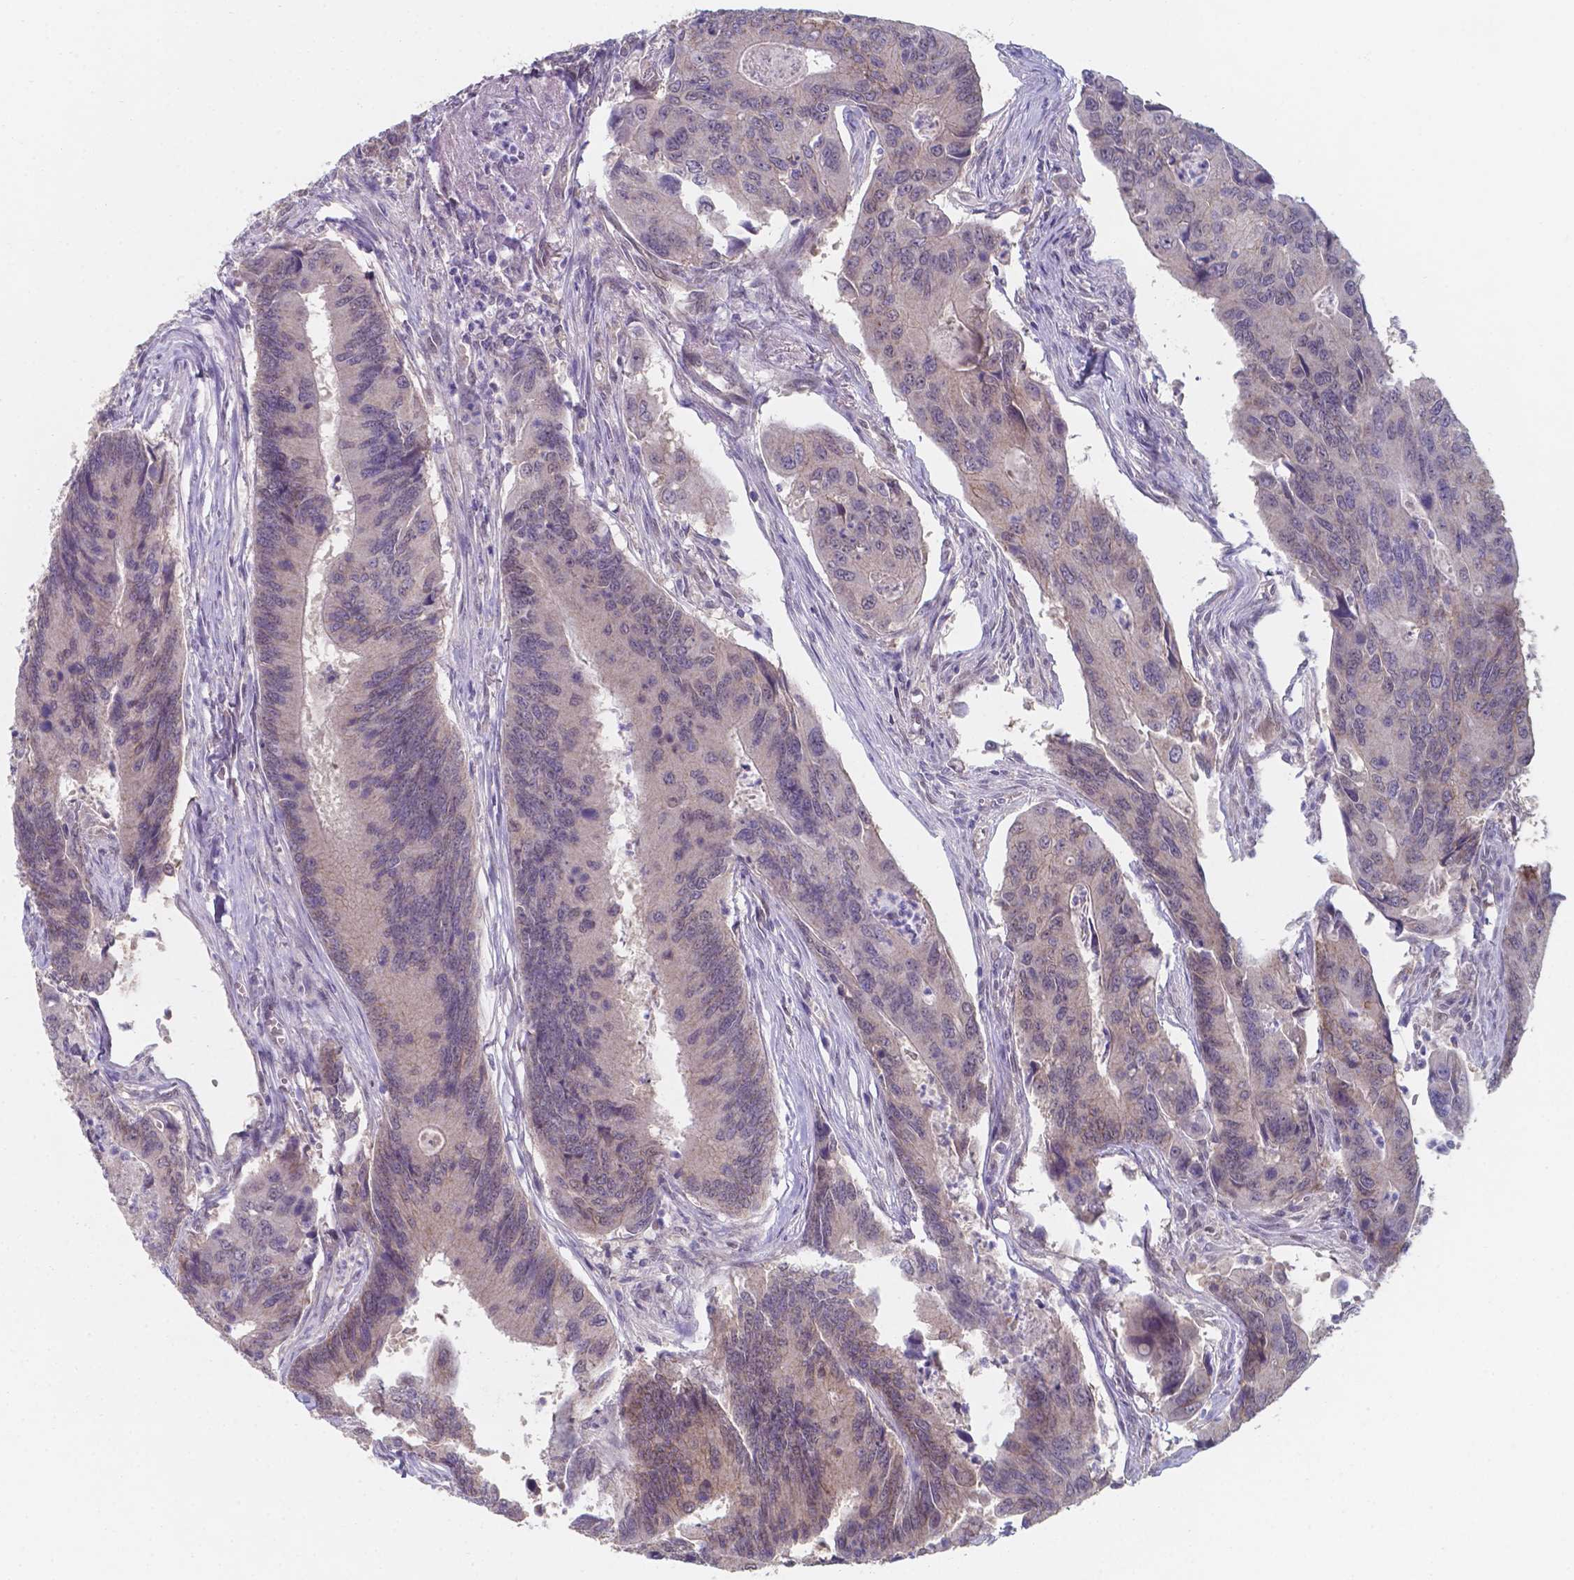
{"staining": {"intensity": "weak", "quantity": "<25%", "location": "cytoplasmic/membranous"}, "tissue": "colorectal cancer", "cell_type": "Tumor cells", "image_type": "cancer", "snomed": [{"axis": "morphology", "description": "Adenocarcinoma, NOS"}, {"axis": "topography", "description": "Colon"}], "caption": "This is a photomicrograph of IHC staining of adenocarcinoma (colorectal), which shows no positivity in tumor cells.", "gene": "UBE2E2", "patient": {"sex": "female", "age": 67}}